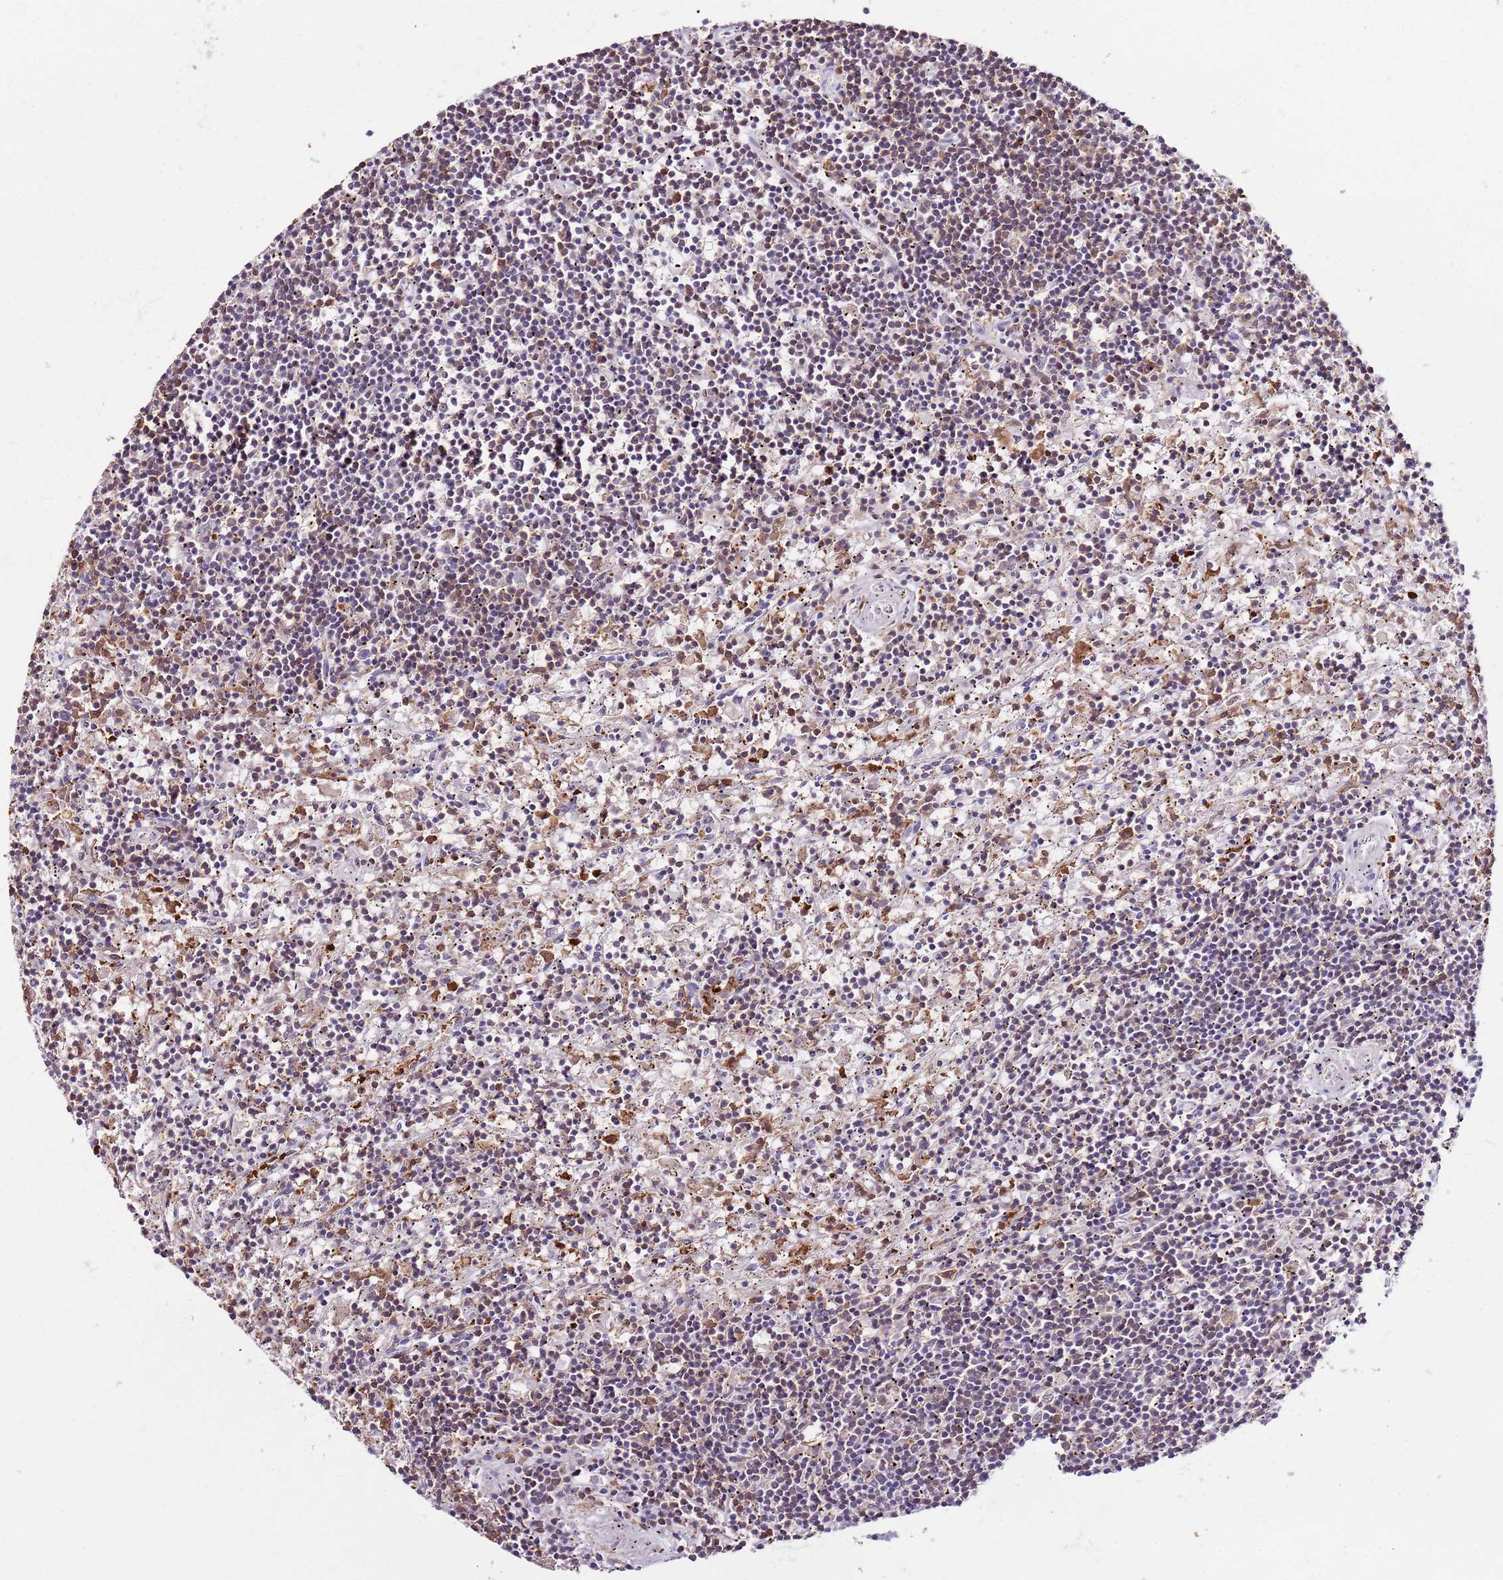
{"staining": {"intensity": "weak", "quantity": "25%-75%", "location": "cytoplasmic/membranous"}, "tissue": "lymphoma", "cell_type": "Tumor cells", "image_type": "cancer", "snomed": [{"axis": "morphology", "description": "Malignant lymphoma, non-Hodgkin's type, Low grade"}, {"axis": "topography", "description": "Spleen"}], "caption": "Protein expression analysis of lymphoma shows weak cytoplasmic/membranous expression in about 25%-75% of tumor cells. (DAB IHC with brightfield microscopy, high magnification).", "gene": "ZSWIM1", "patient": {"sex": "male", "age": 76}}